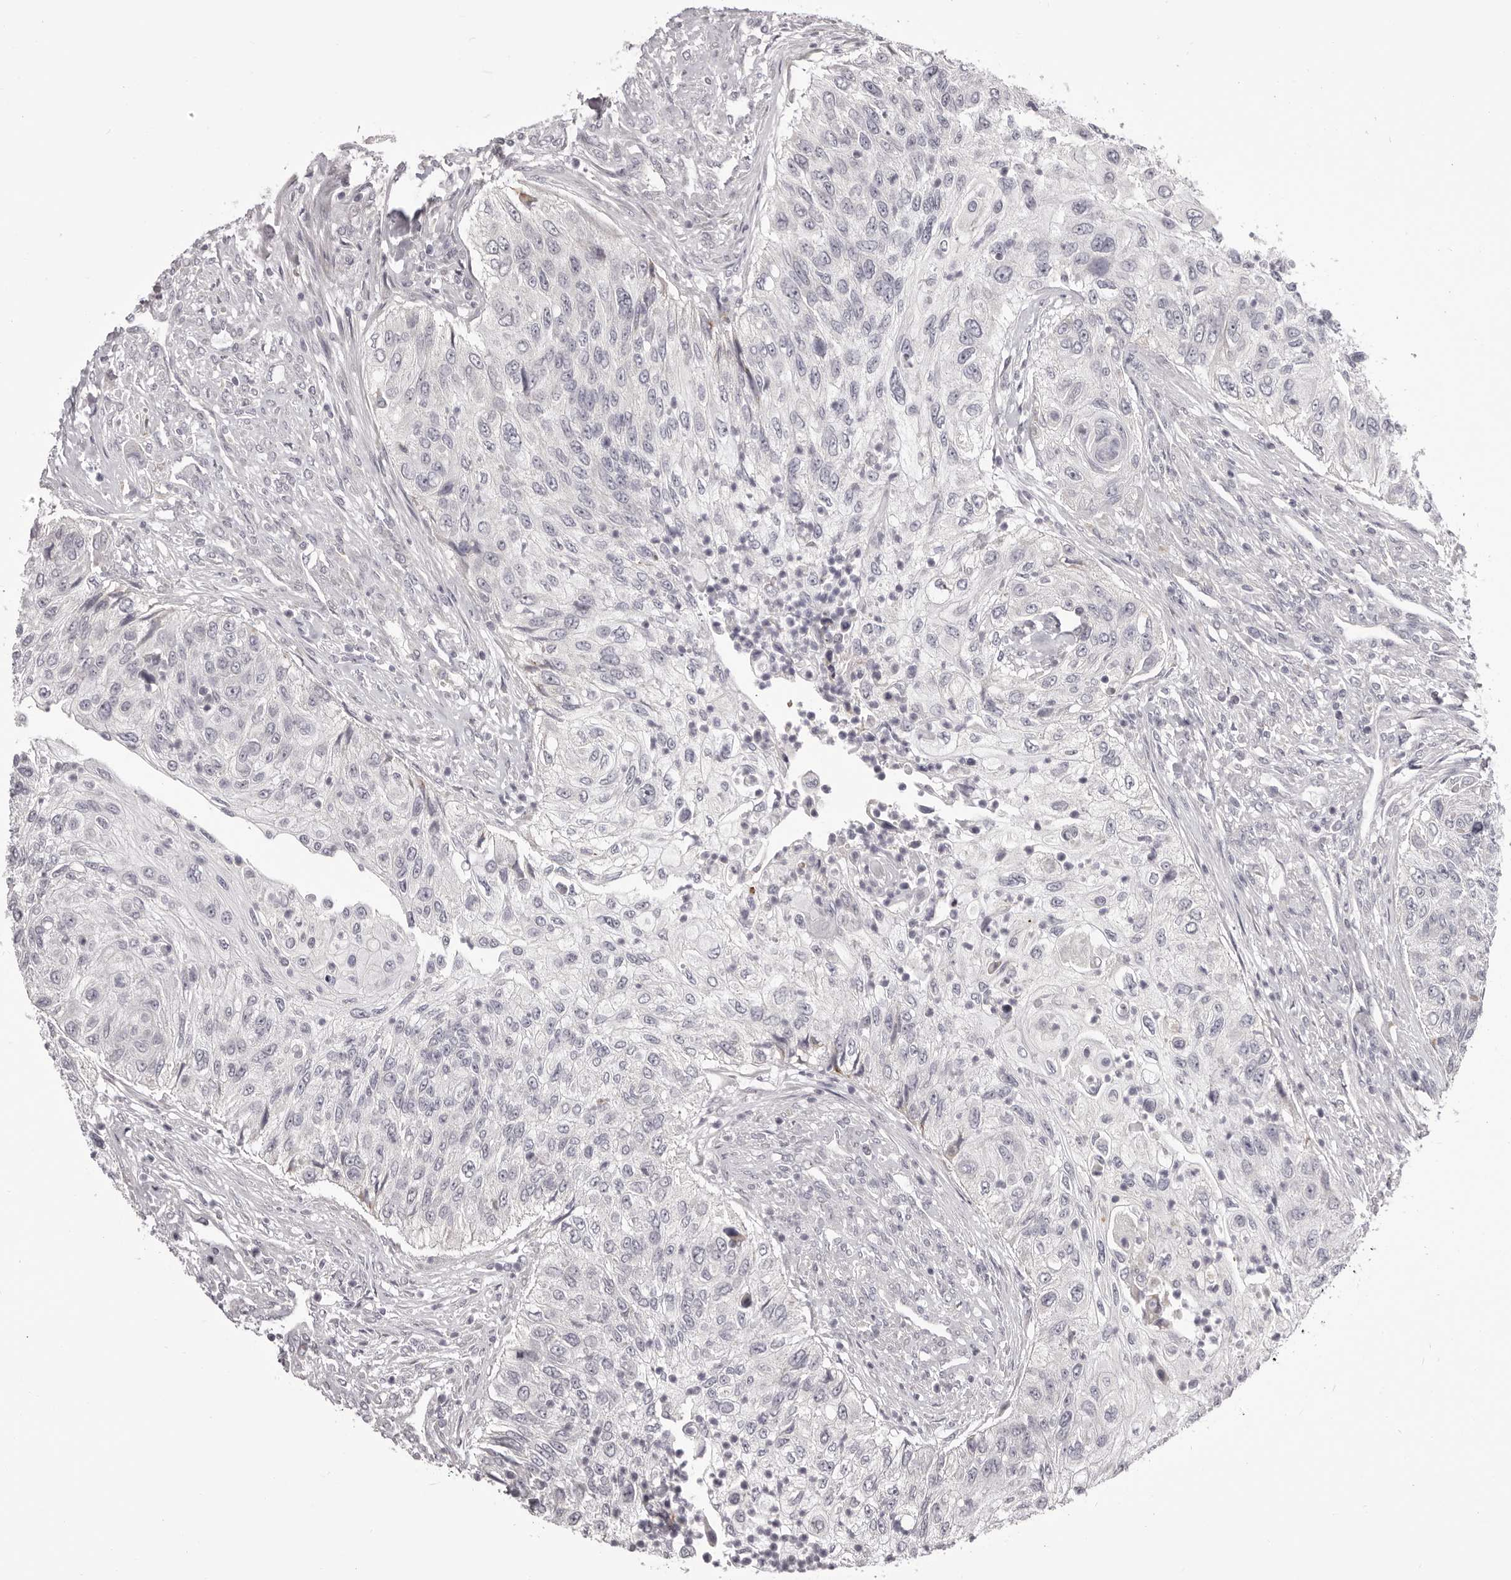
{"staining": {"intensity": "negative", "quantity": "none", "location": "none"}, "tissue": "urothelial cancer", "cell_type": "Tumor cells", "image_type": "cancer", "snomed": [{"axis": "morphology", "description": "Urothelial carcinoma, High grade"}, {"axis": "topography", "description": "Urinary bladder"}], "caption": "Tumor cells are negative for brown protein staining in urothelial cancer.", "gene": "OTUD3", "patient": {"sex": "female", "age": 60}}